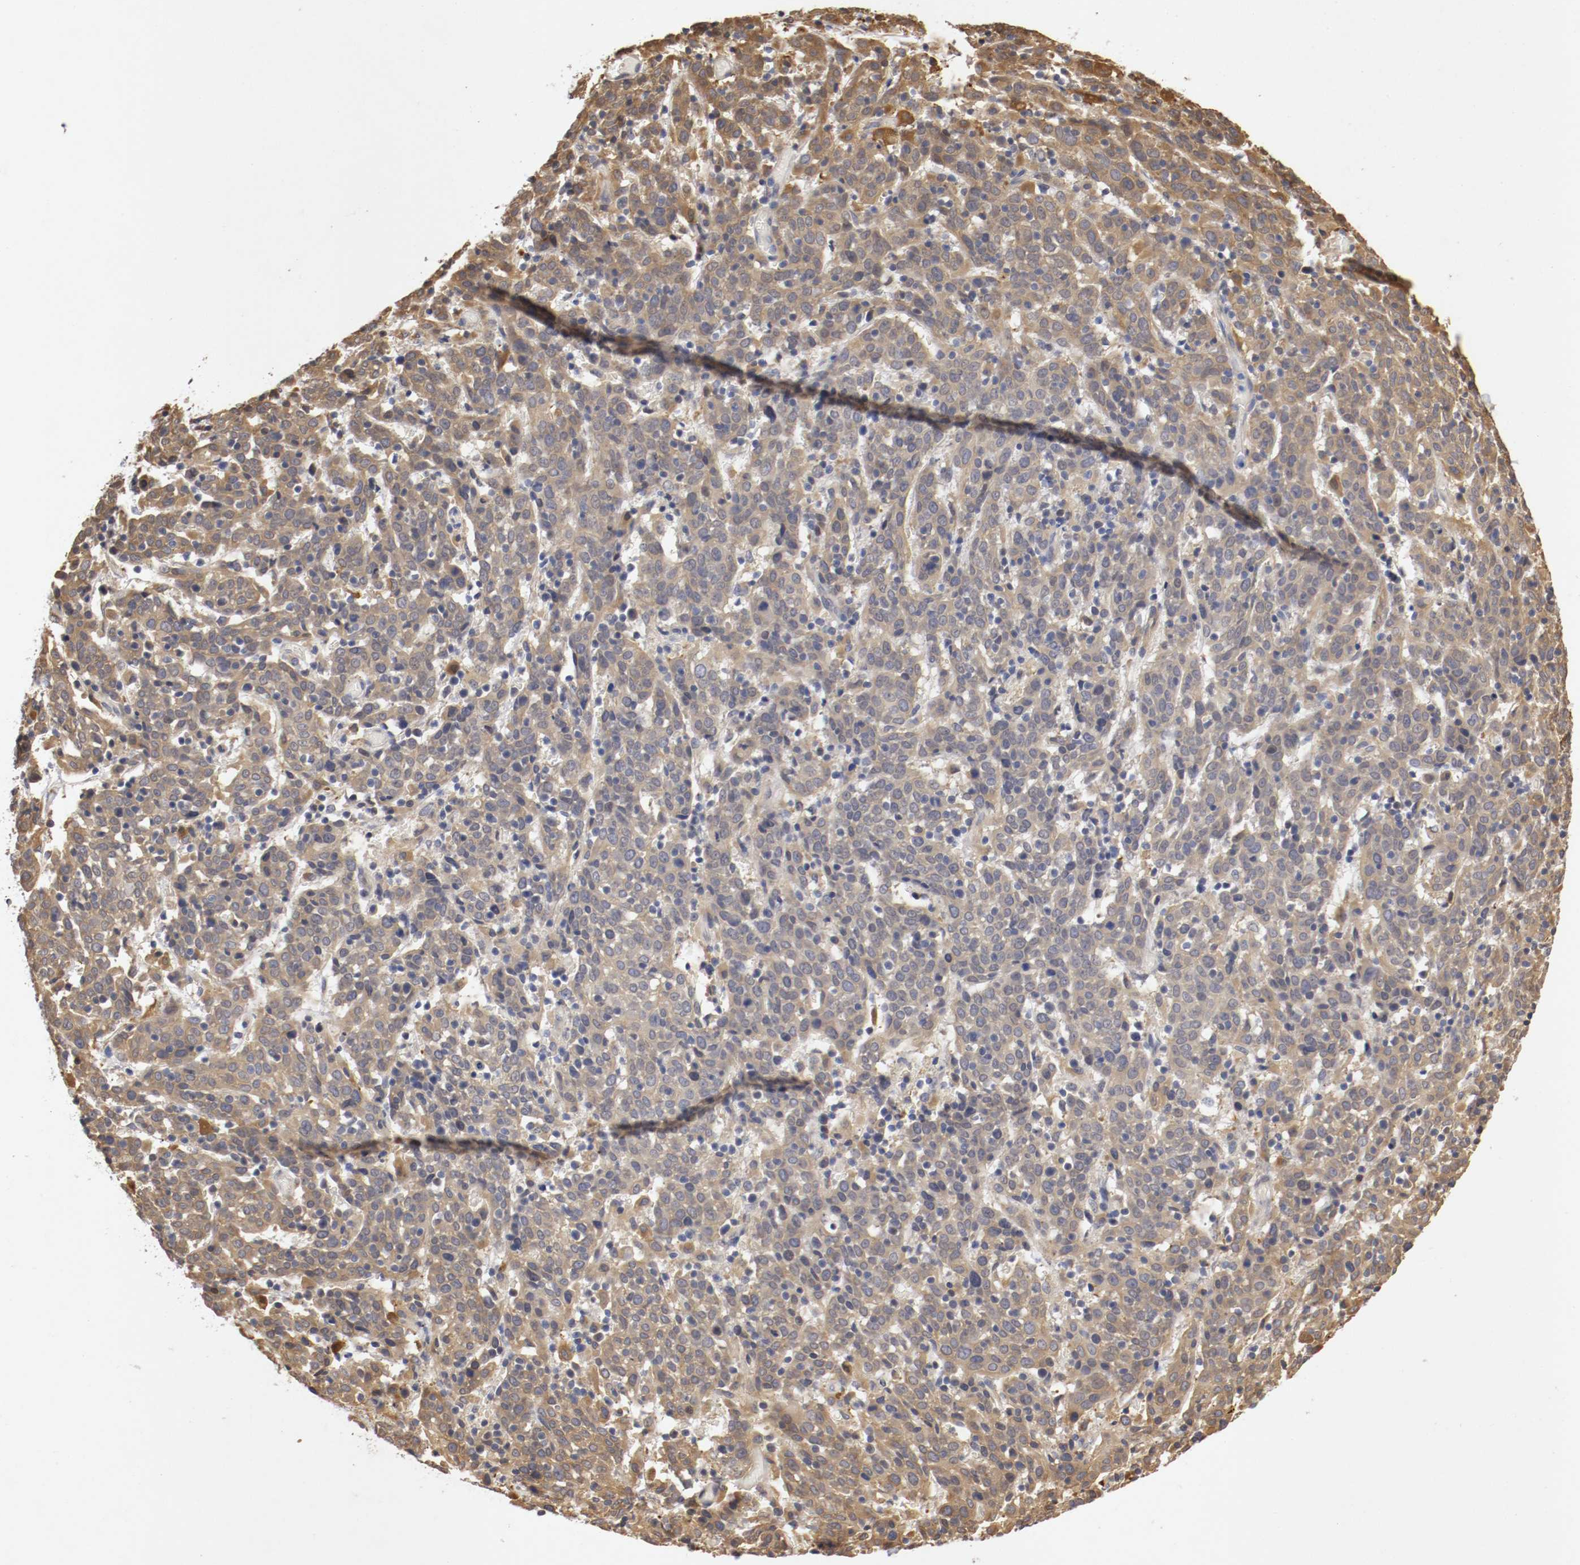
{"staining": {"intensity": "moderate", "quantity": ">75%", "location": "cytoplasmic/membranous"}, "tissue": "cervical cancer", "cell_type": "Tumor cells", "image_type": "cancer", "snomed": [{"axis": "morphology", "description": "Normal tissue, NOS"}, {"axis": "morphology", "description": "Squamous cell carcinoma, NOS"}, {"axis": "topography", "description": "Cervix"}], "caption": "Immunohistochemistry (IHC) of squamous cell carcinoma (cervical) demonstrates medium levels of moderate cytoplasmic/membranous positivity in about >75% of tumor cells. The protein of interest is stained brown, and the nuclei are stained in blue (DAB IHC with brightfield microscopy, high magnification).", "gene": "VEZT", "patient": {"sex": "female", "age": 67}}